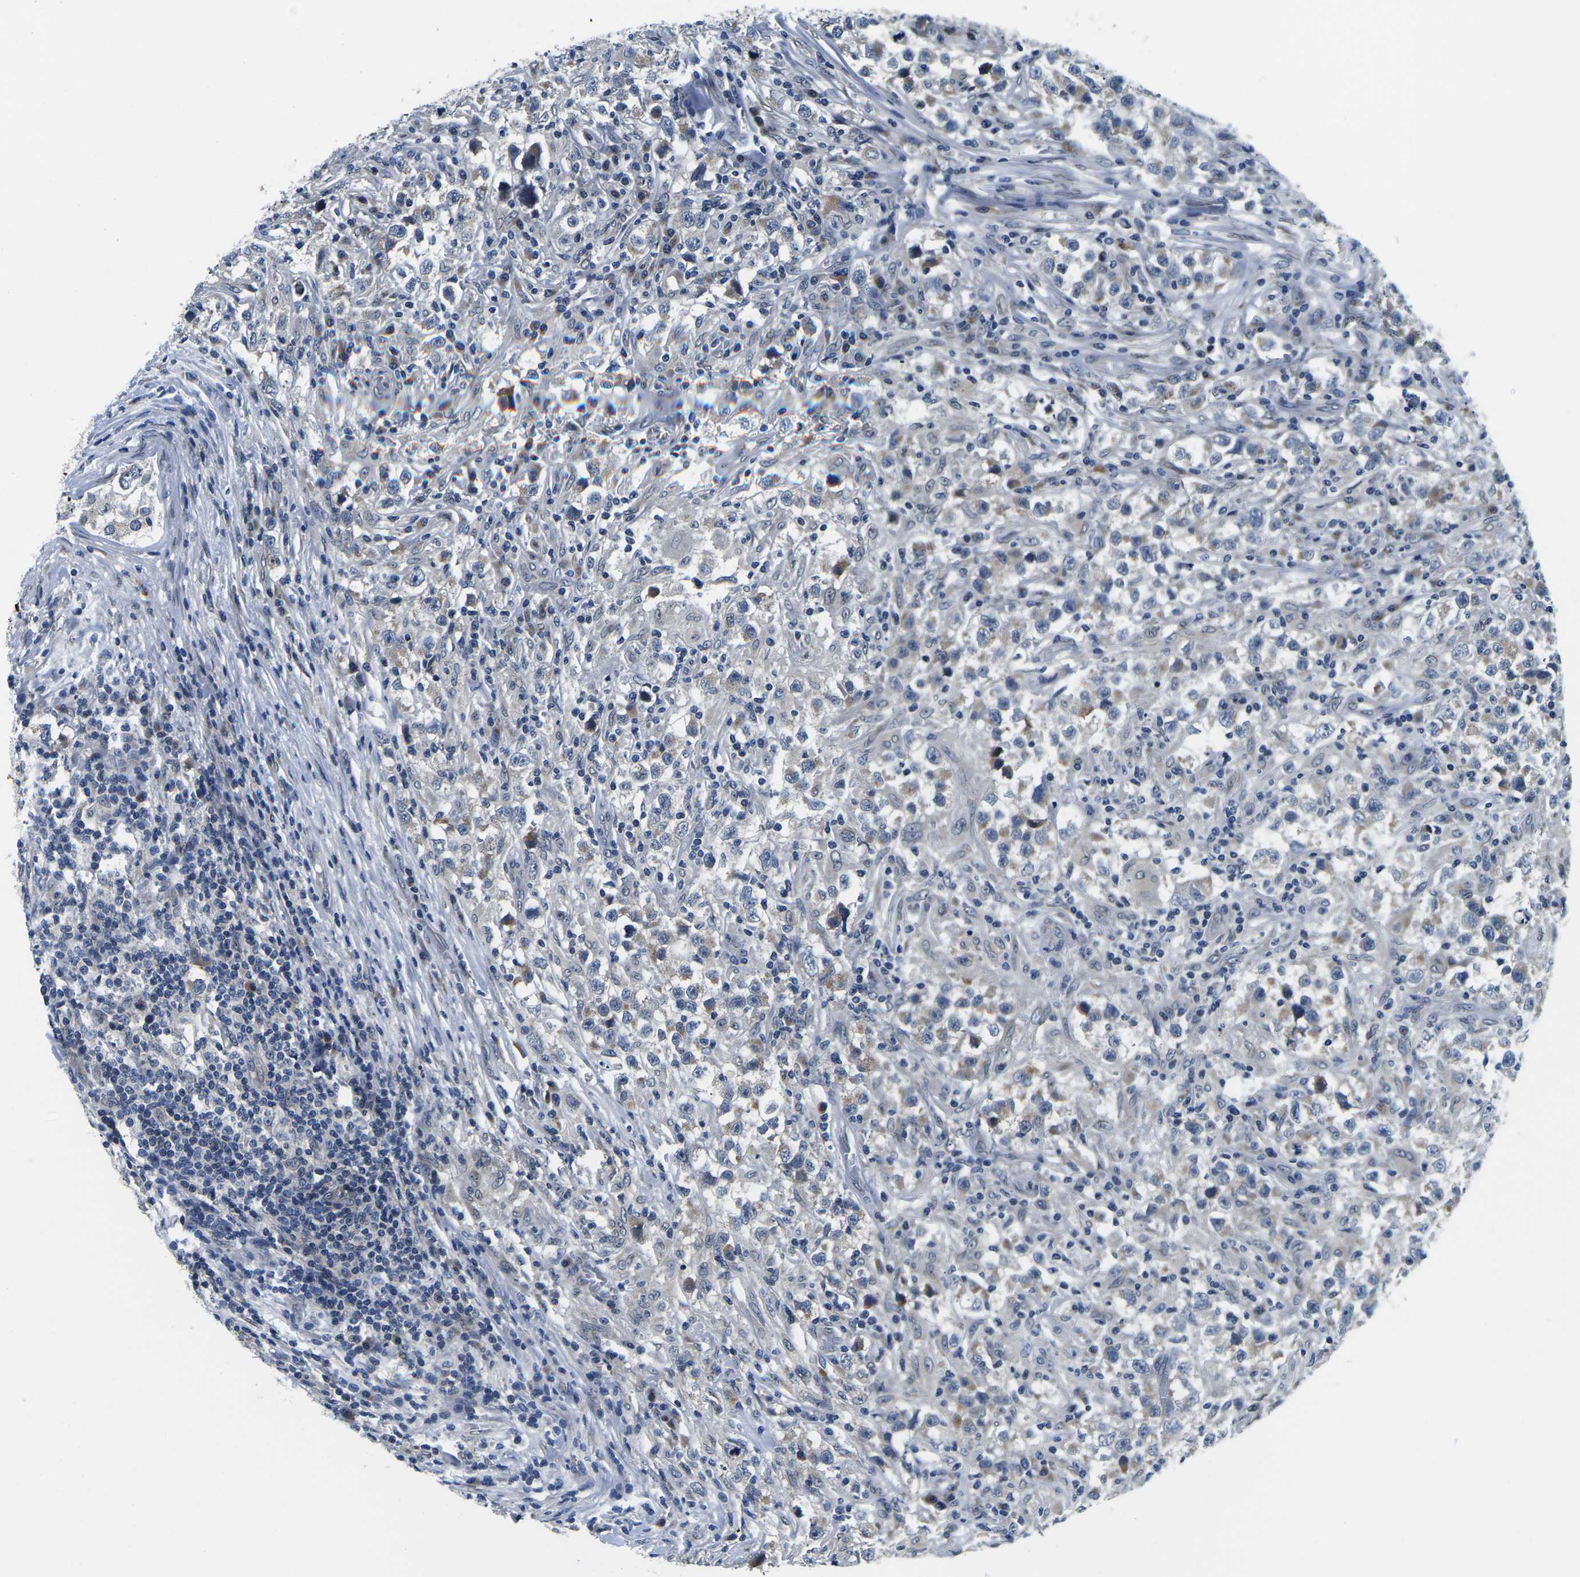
{"staining": {"intensity": "weak", "quantity": "<25%", "location": "cytoplasmic/membranous"}, "tissue": "testis cancer", "cell_type": "Tumor cells", "image_type": "cancer", "snomed": [{"axis": "morphology", "description": "Carcinoma, Embryonal, NOS"}, {"axis": "topography", "description": "Testis"}], "caption": "This is an immunohistochemistry (IHC) histopathology image of testis cancer. There is no positivity in tumor cells.", "gene": "SNX10", "patient": {"sex": "male", "age": 21}}